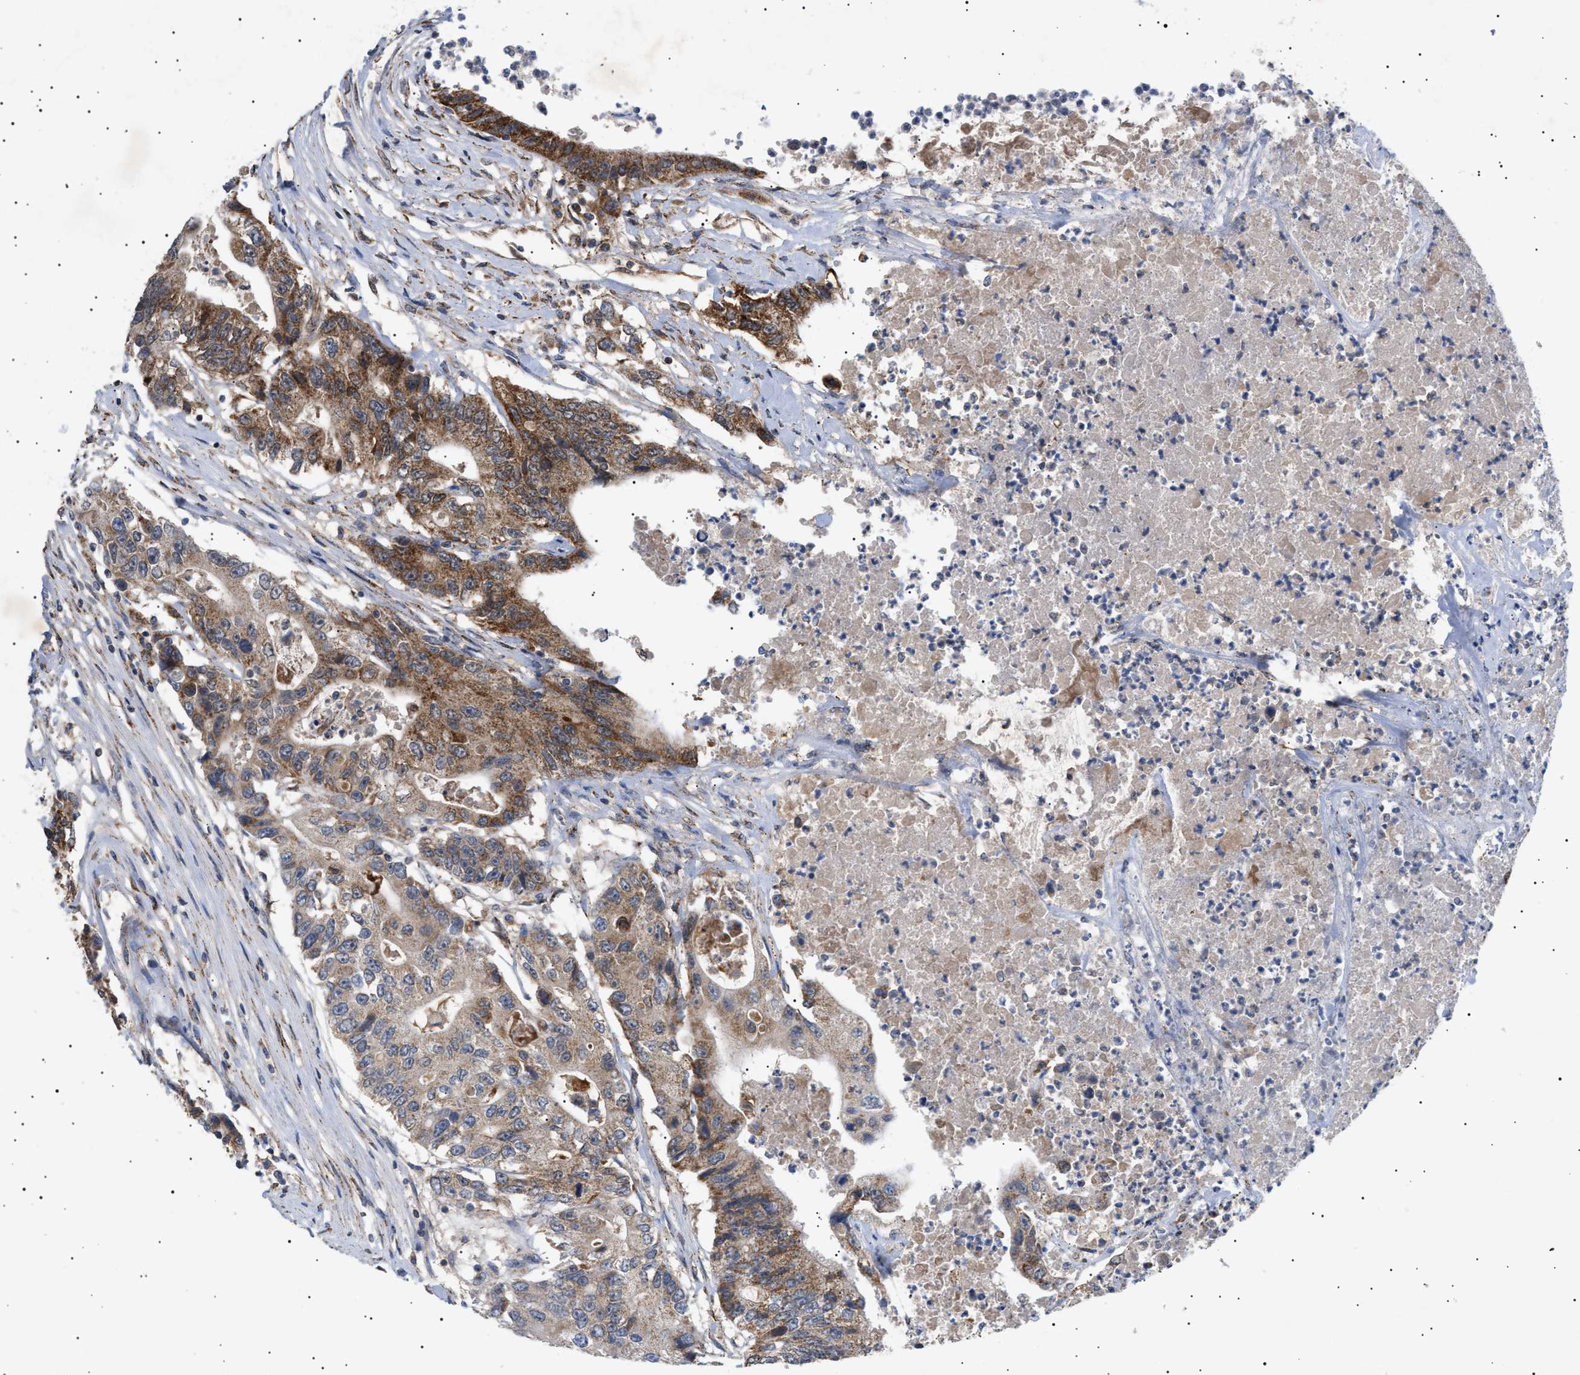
{"staining": {"intensity": "moderate", "quantity": ">75%", "location": "cytoplasmic/membranous"}, "tissue": "colorectal cancer", "cell_type": "Tumor cells", "image_type": "cancer", "snomed": [{"axis": "morphology", "description": "Adenocarcinoma, NOS"}, {"axis": "topography", "description": "Colon"}], "caption": "DAB (3,3'-diaminobenzidine) immunohistochemical staining of human colorectal adenocarcinoma reveals moderate cytoplasmic/membranous protein positivity in about >75% of tumor cells.", "gene": "SIRT5", "patient": {"sex": "female", "age": 77}}